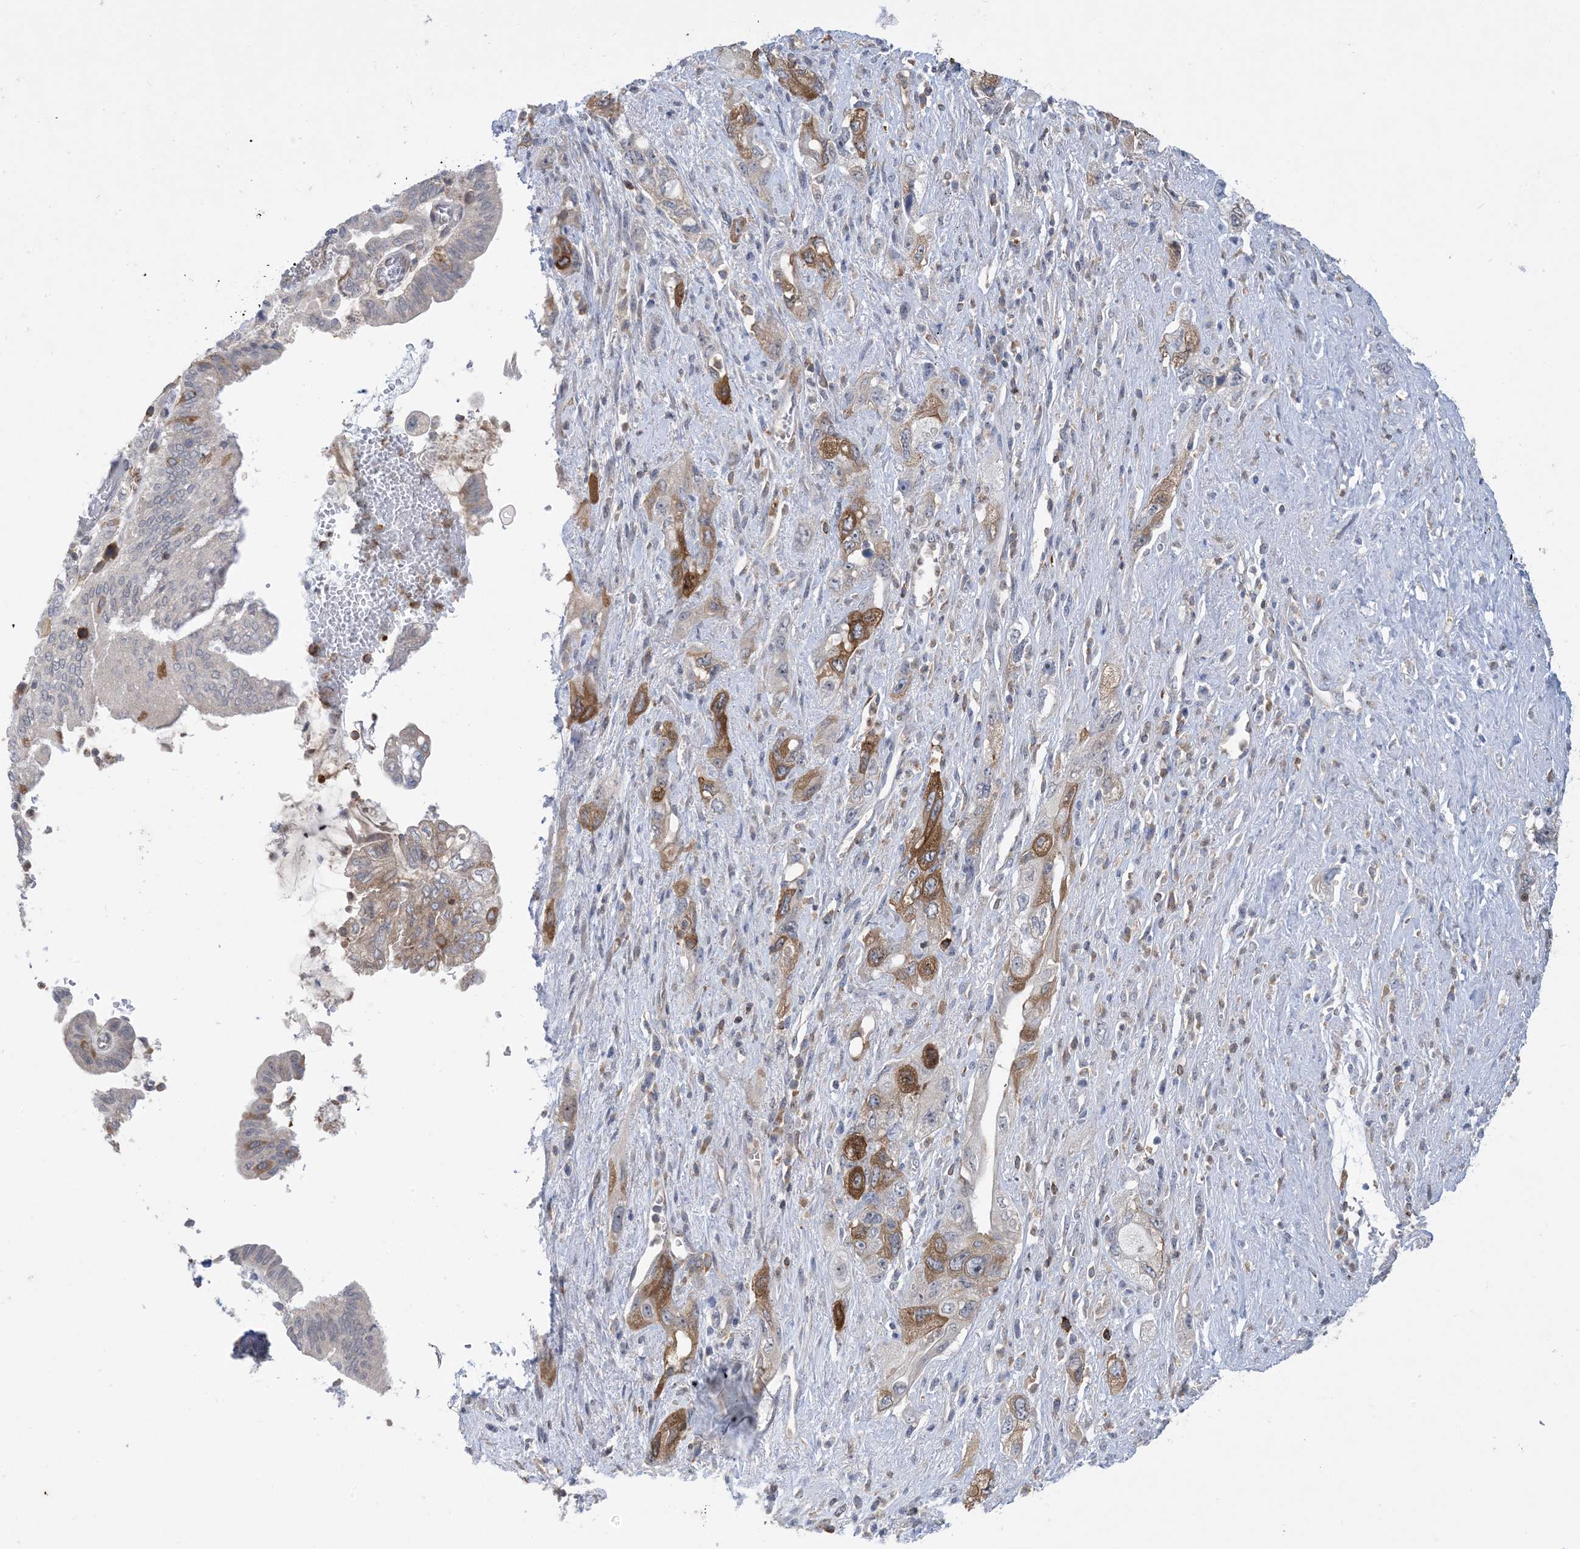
{"staining": {"intensity": "moderate", "quantity": "25%-75%", "location": "cytoplasmic/membranous"}, "tissue": "pancreatic cancer", "cell_type": "Tumor cells", "image_type": "cancer", "snomed": [{"axis": "morphology", "description": "Adenocarcinoma, NOS"}, {"axis": "topography", "description": "Pancreas"}], "caption": "High-power microscopy captured an IHC photomicrograph of pancreatic cancer, revealing moderate cytoplasmic/membranous expression in about 25%-75% of tumor cells.", "gene": "AOC1", "patient": {"sex": "female", "age": 73}}